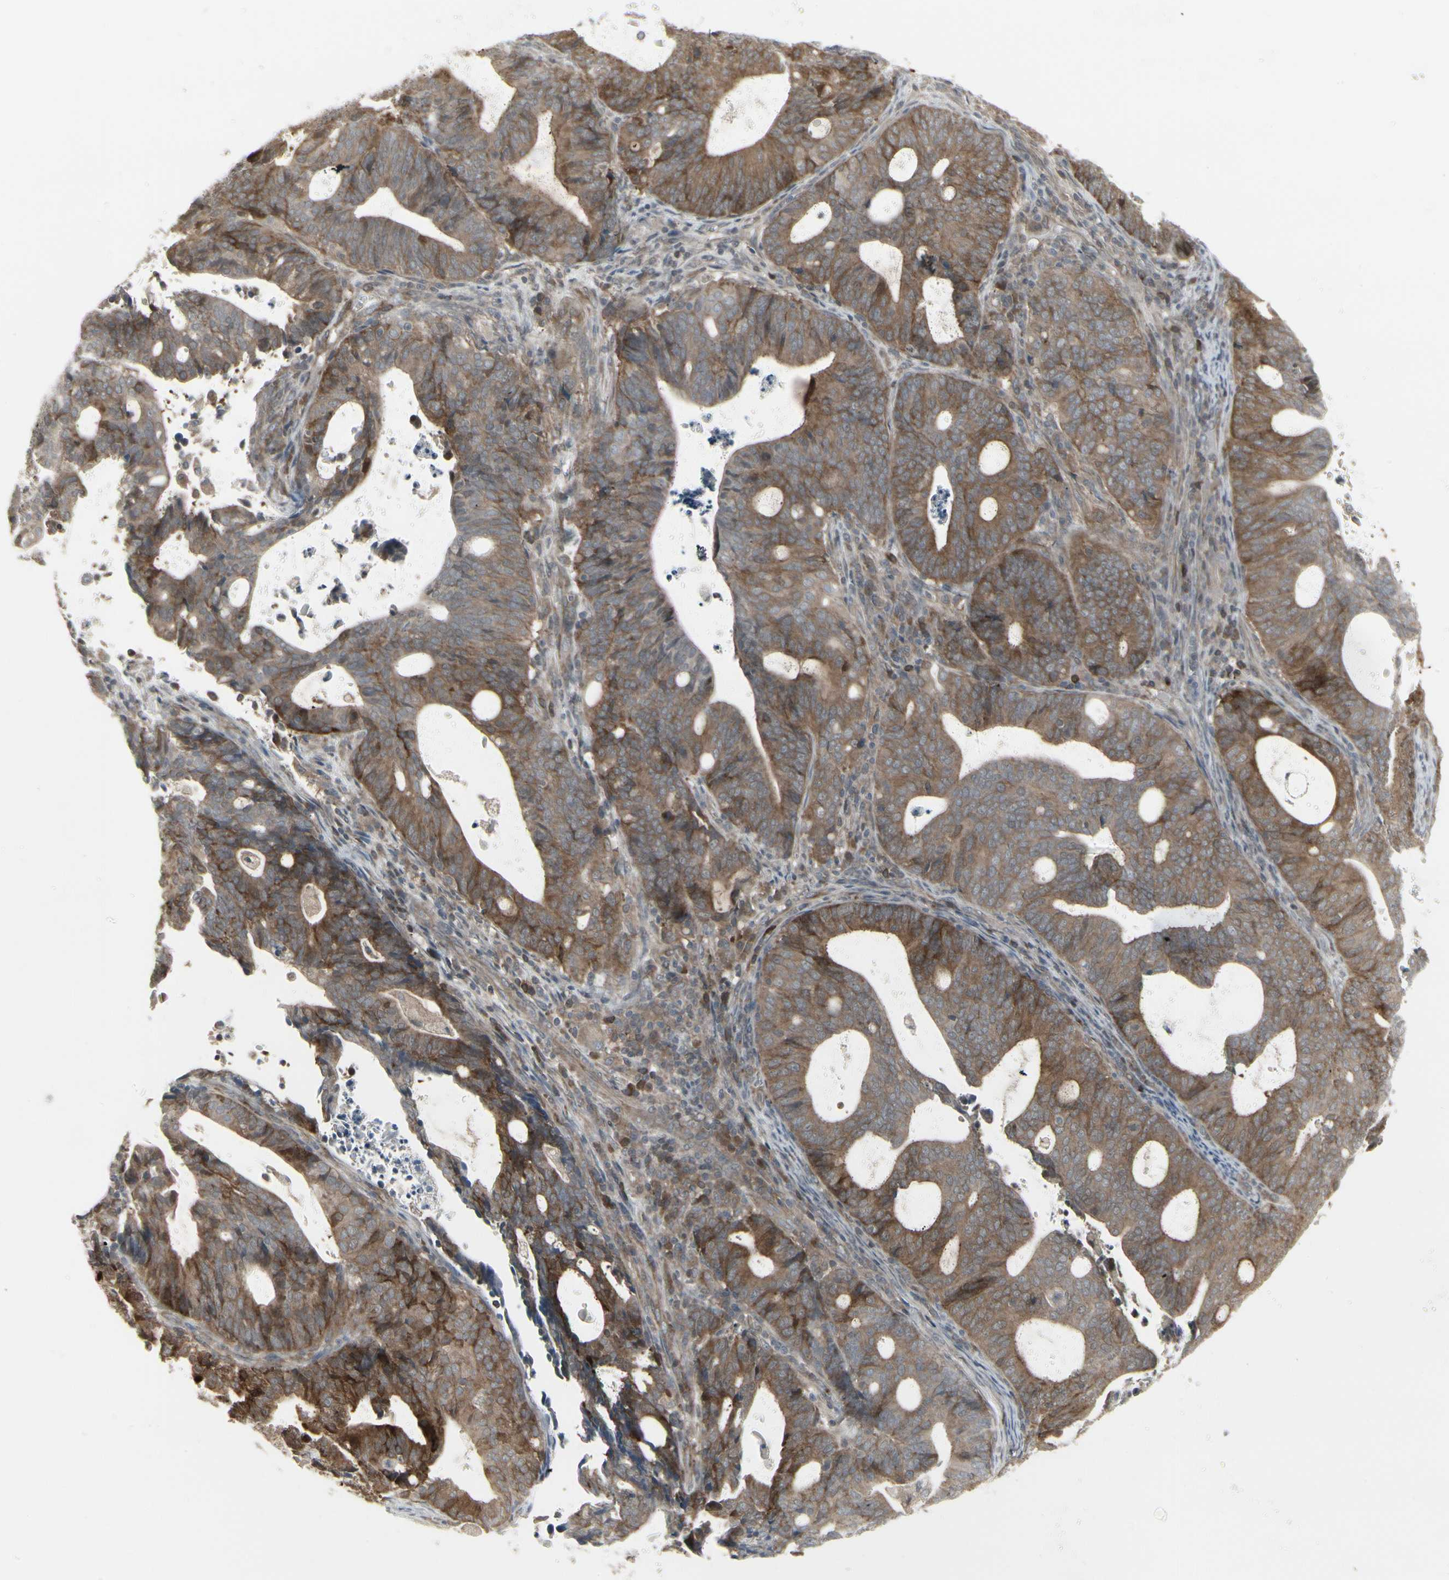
{"staining": {"intensity": "strong", "quantity": ">75%", "location": "cytoplasmic/membranous"}, "tissue": "endometrial cancer", "cell_type": "Tumor cells", "image_type": "cancer", "snomed": [{"axis": "morphology", "description": "Adenocarcinoma, NOS"}, {"axis": "topography", "description": "Uterus"}], "caption": "Endometrial adenocarcinoma was stained to show a protein in brown. There is high levels of strong cytoplasmic/membranous positivity in approximately >75% of tumor cells. (Stains: DAB (3,3'-diaminobenzidine) in brown, nuclei in blue, Microscopy: brightfield microscopy at high magnification).", "gene": "IGFBP6", "patient": {"sex": "female", "age": 83}}